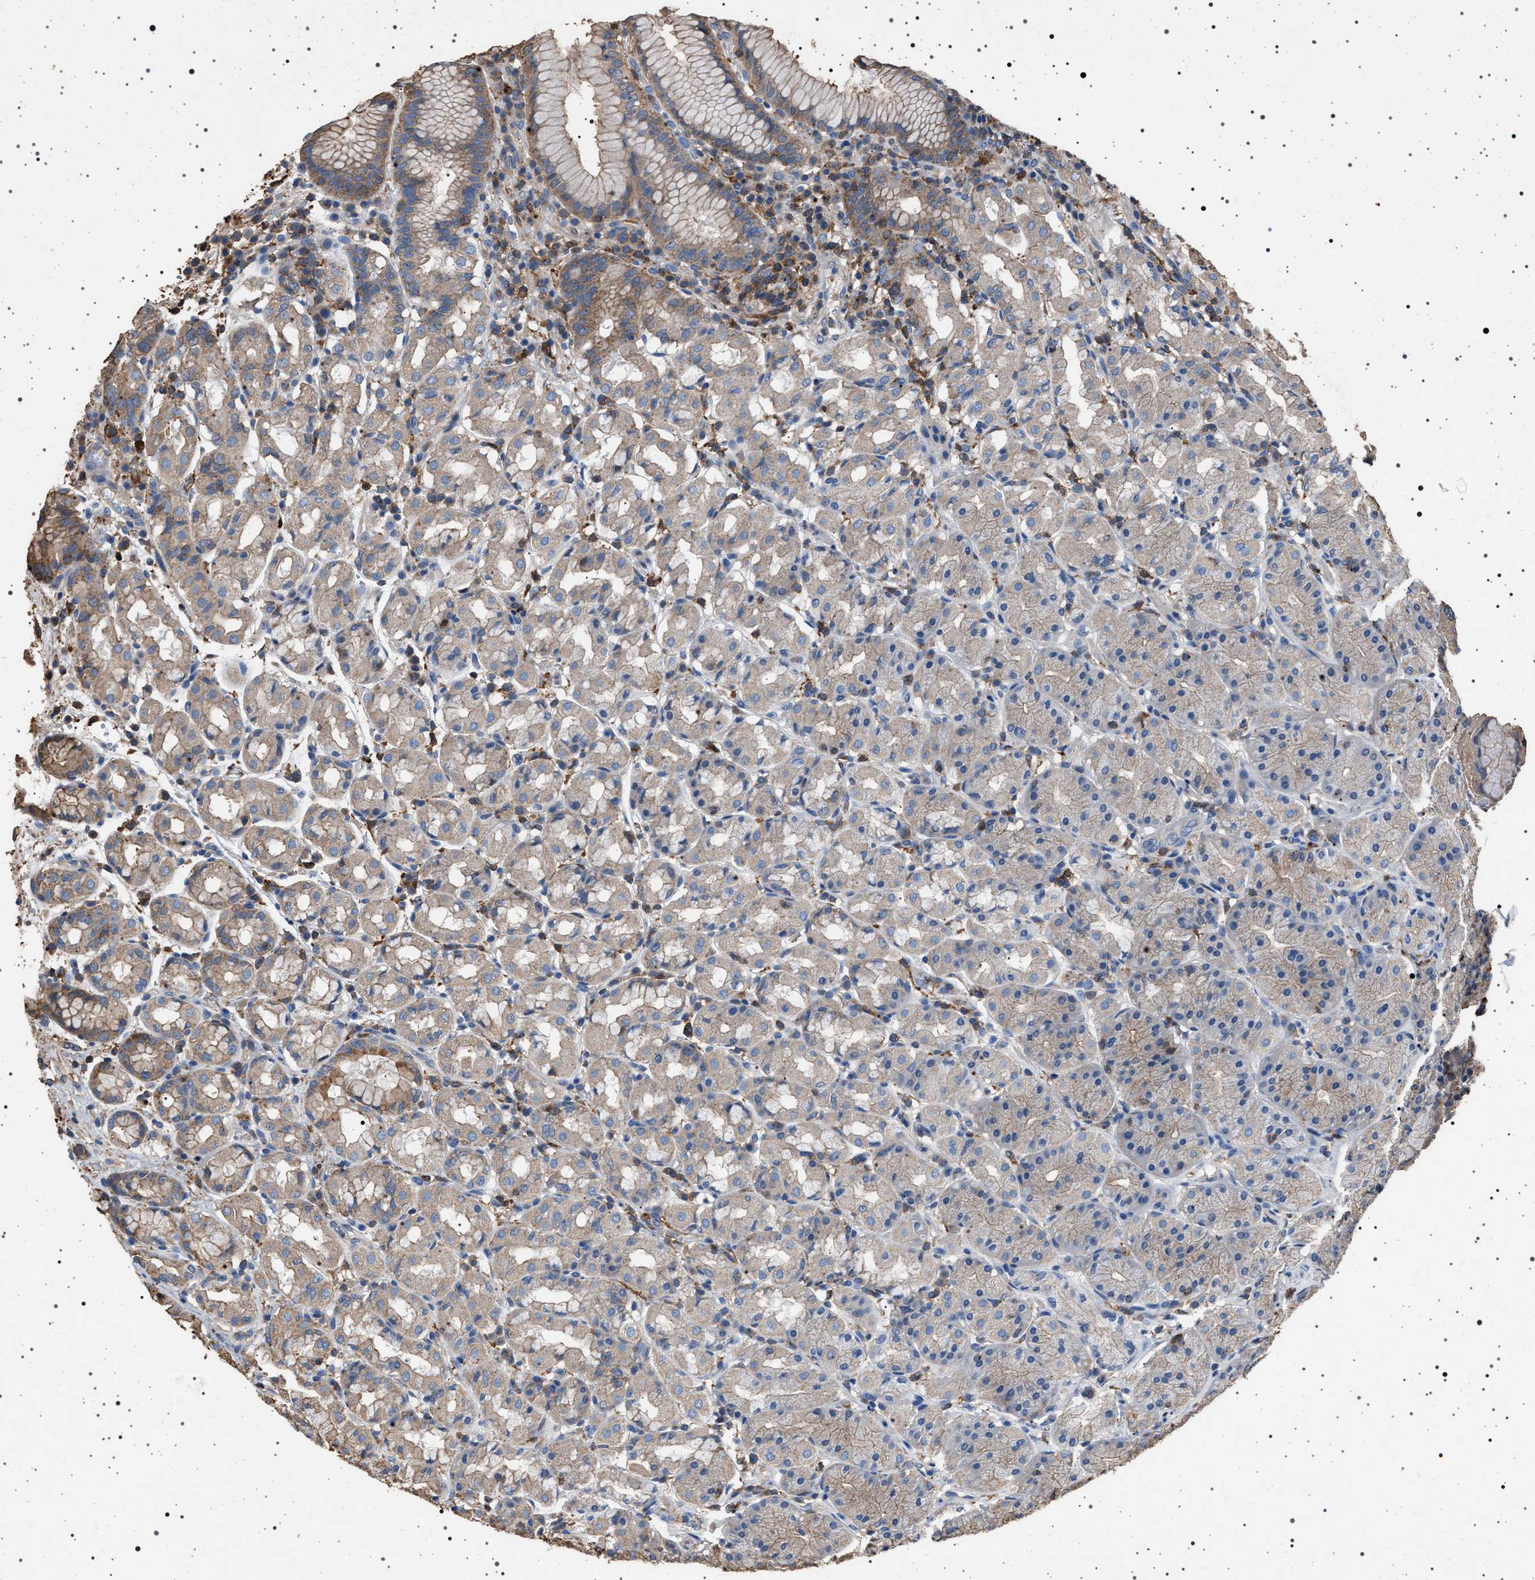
{"staining": {"intensity": "moderate", "quantity": "25%-75%", "location": "cytoplasmic/membranous"}, "tissue": "stomach", "cell_type": "Glandular cells", "image_type": "normal", "snomed": [{"axis": "morphology", "description": "Normal tissue, NOS"}, {"axis": "topography", "description": "Stomach"}, {"axis": "topography", "description": "Stomach, lower"}], "caption": "High-magnification brightfield microscopy of benign stomach stained with DAB (3,3'-diaminobenzidine) (brown) and counterstained with hematoxylin (blue). glandular cells exhibit moderate cytoplasmic/membranous expression is identified in about25%-75% of cells.", "gene": "SMAP2", "patient": {"sex": "female", "age": 56}}